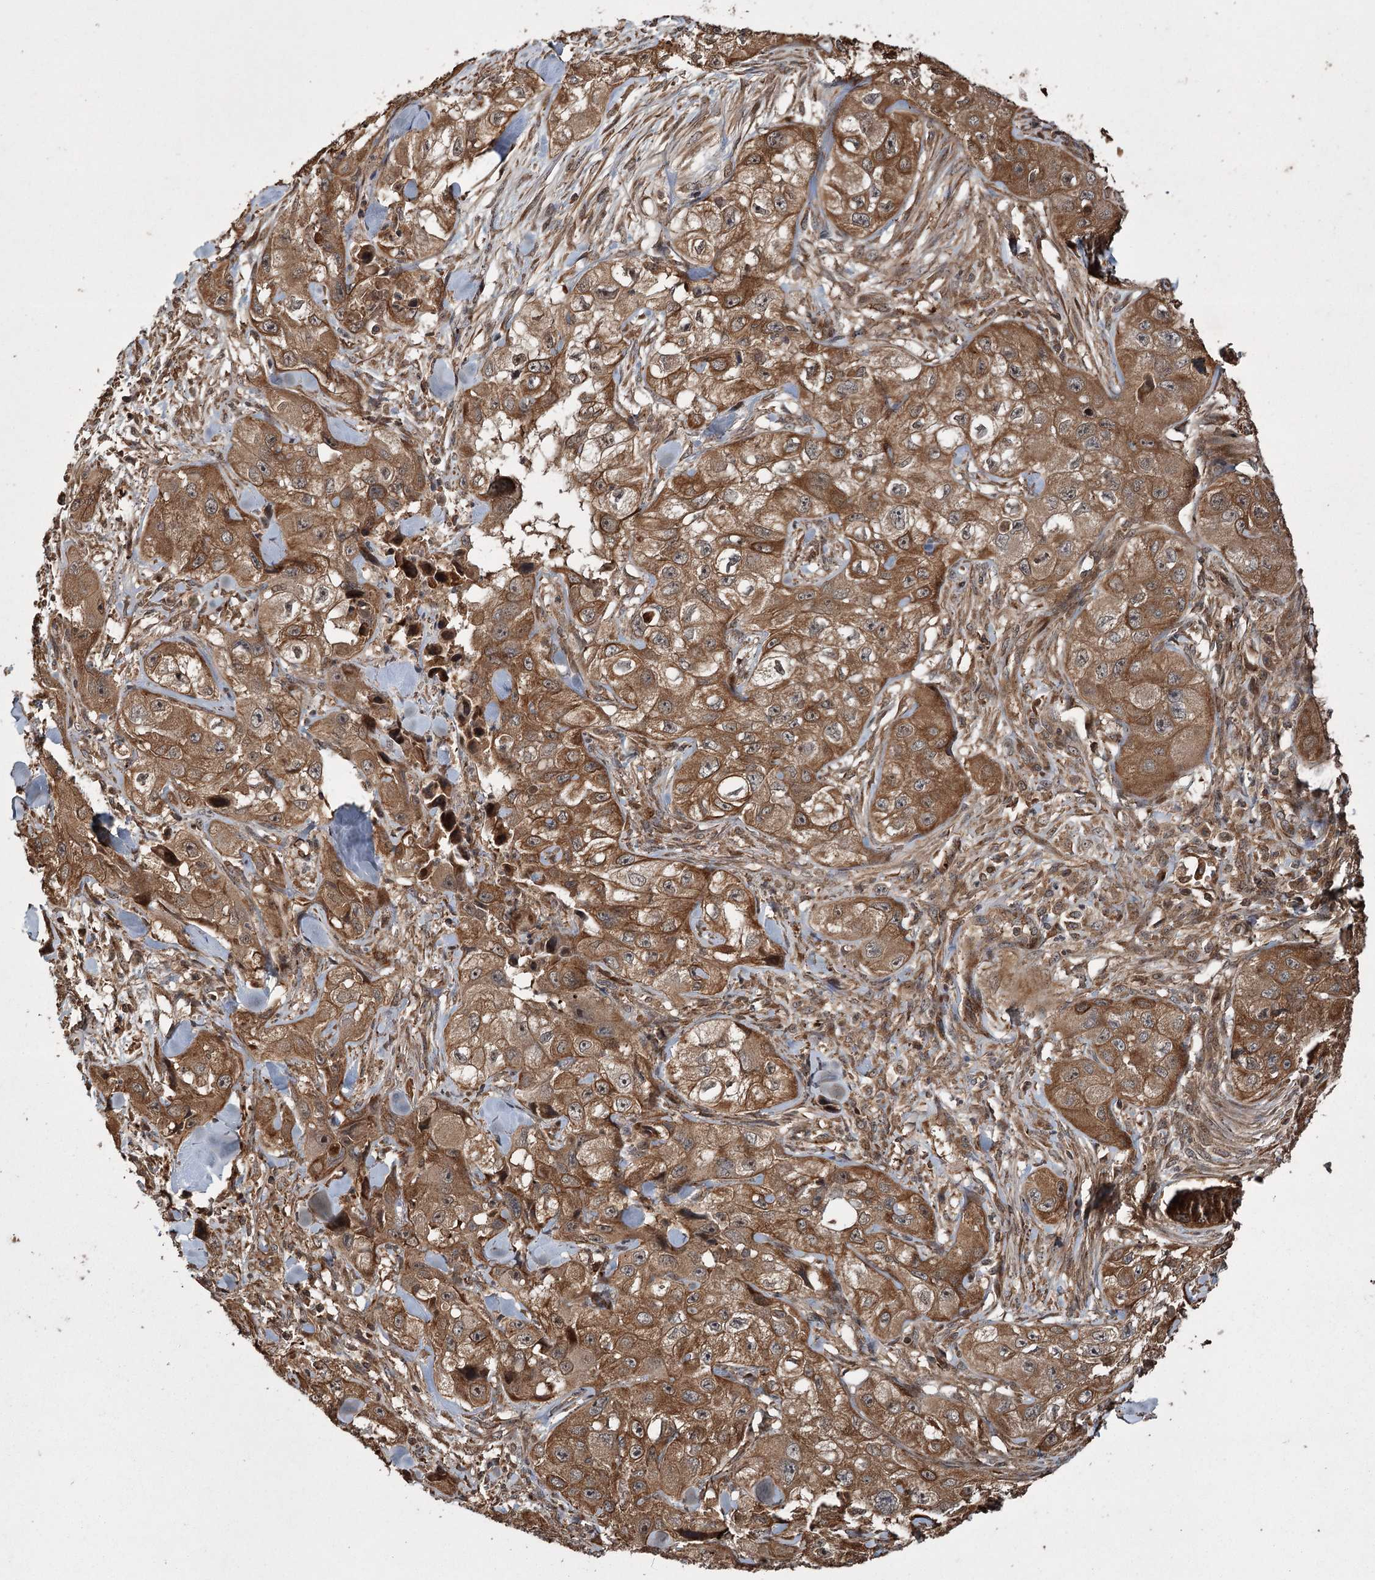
{"staining": {"intensity": "moderate", "quantity": ">75%", "location": "cytoplasmic/membranous"}, "tissue": "skin cancer", "cell_type": "Tumor cells", "image_type": "cancer", "snomed": [{"axis": "morphology", "description": "Squamous cell carcinoma, NOS"}, {"axis": "topography", "description": "Skin"}, {"axis": "topography", "description": "Subcutis"}], "caption": "Immunohistochemistry micrograph of neoplastic tissue: human skin cancer stained using immunohistochemistry demonstrates medium levels of moderate protein expression localized specifically in the cytoplasmic/membranous of tumor cells, appearing as a cytoplasmic/membranous brown color.", "gene": "RPAP3", "patient": {"sex": "male", "age": 73}}